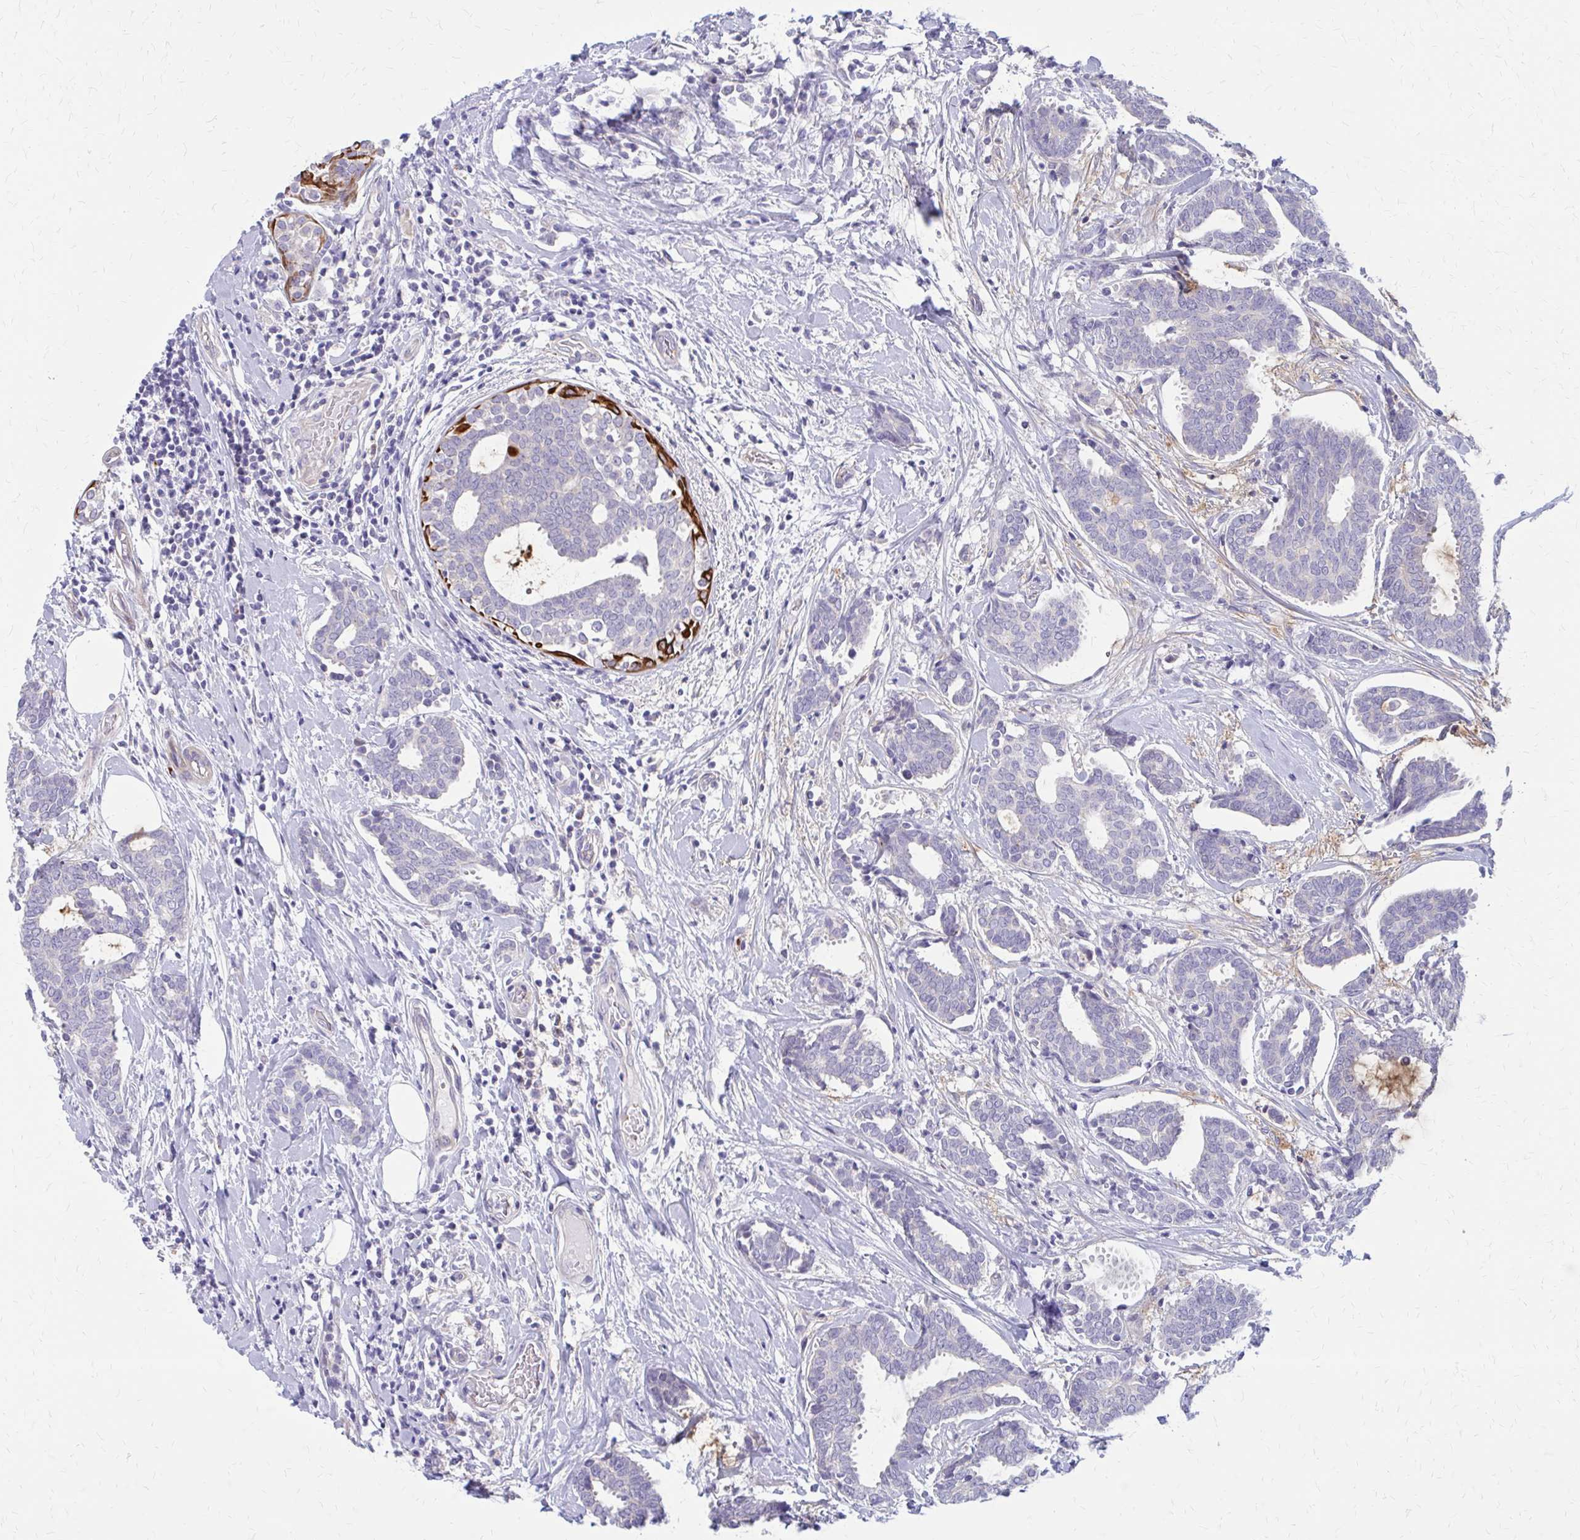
{"staining": {"intensity": "negative", "quantity": "none", "location": "none"}, "tissue": "breast cancer", "cell_type": "Tumor cells", "image_type": "cancer", "snomed": [{"axis": "morphology", "description": "Intraductal carcinoma, in situ"}, {"axis": "morphology", "description": "Duct carcinoma"}, {"axis": "morphology", "description": "Lobular carcinoma, in situ"}, {"axis": "topography", "description": "Breast"}], "caption": "Immunohistochemistry (IHC) of lobular carcinoma in situ (breast) demonstrates no expression in tumor cells.", "gene": "GLYATL2", "patient": {"sex": "female", "age": 44}}